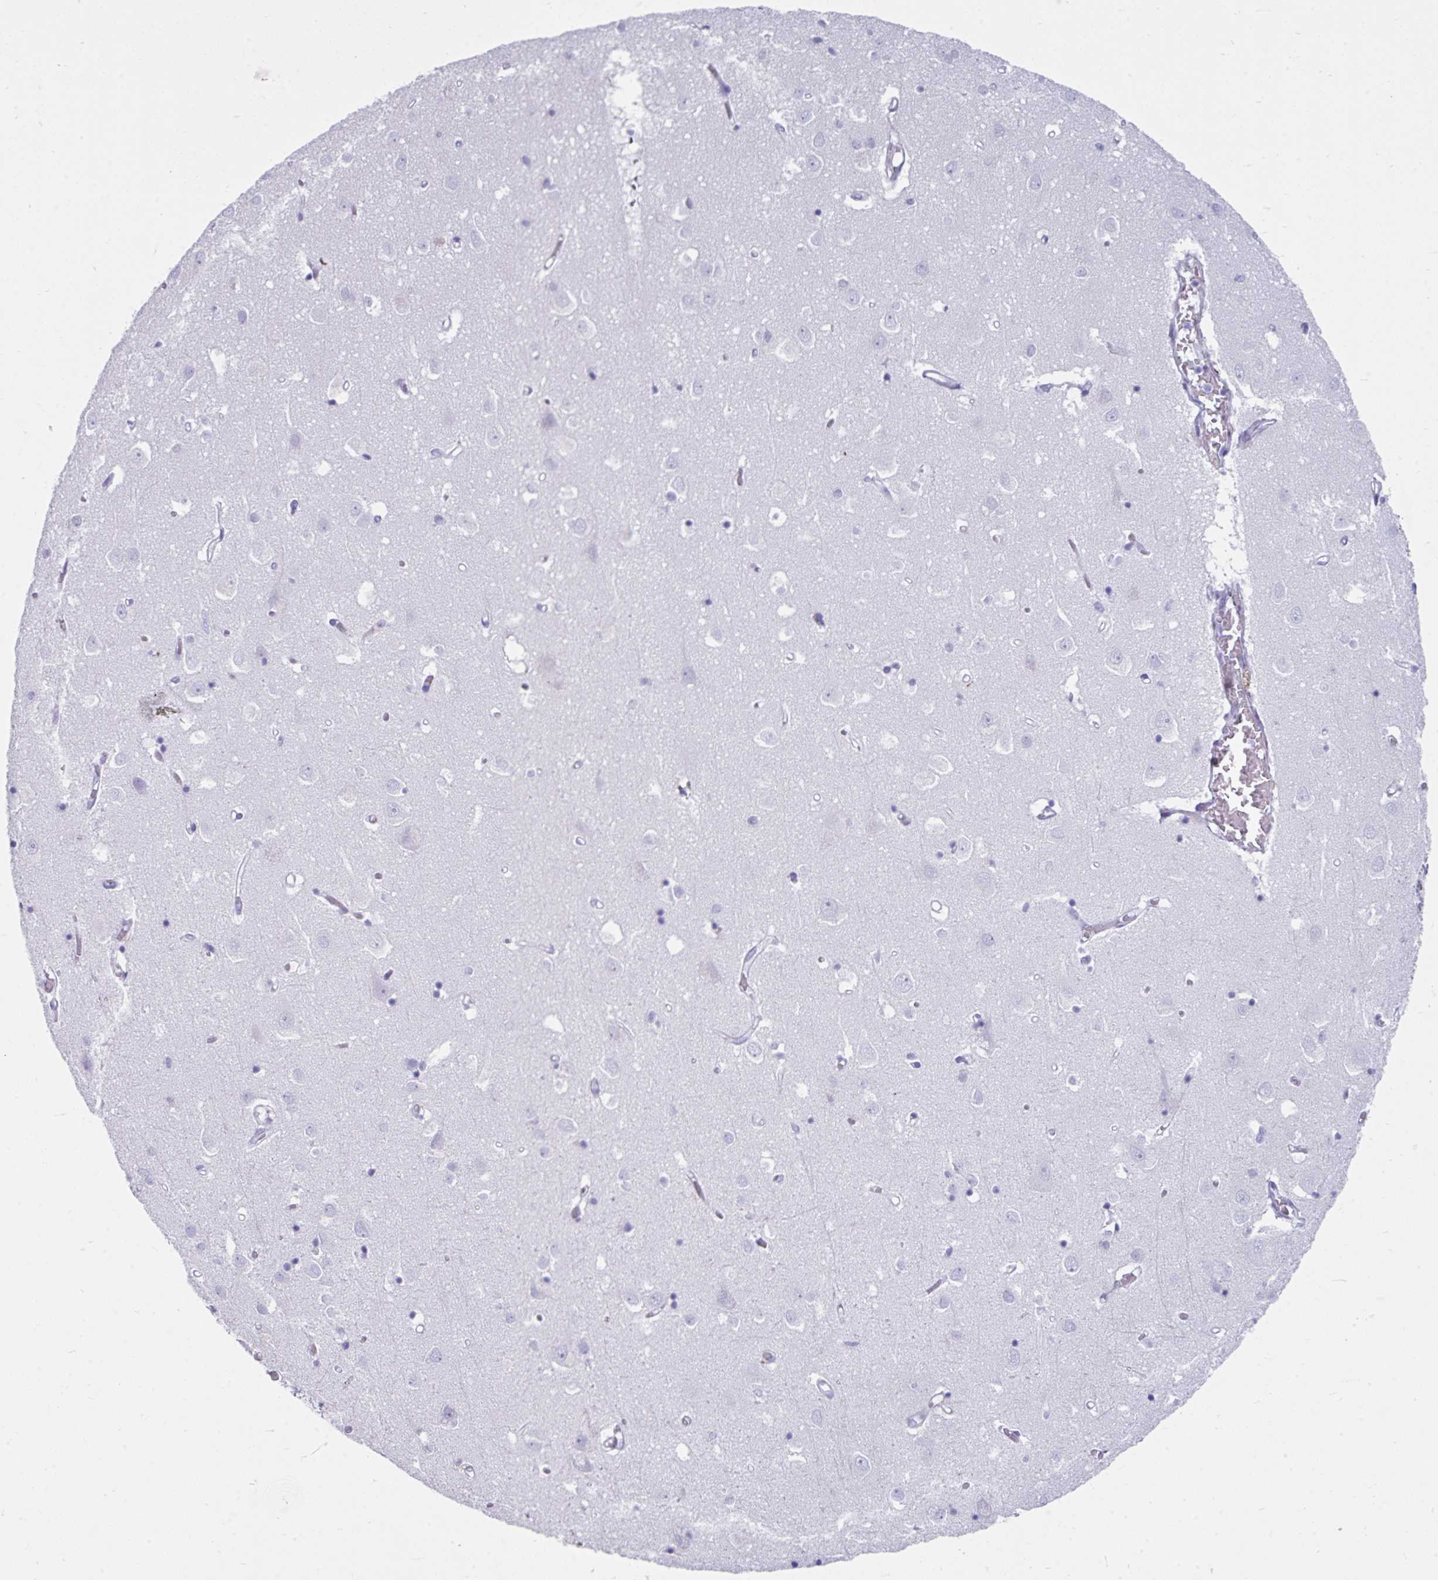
{"staining": {"intensity": "negative", "quantity": "none", "location": "none"}, "tissue": "cerebral cortex", "cell_type": "Endothelial cells", "image_type": "normal", "snomed": [{"axis": "morphology", "description": "Normal tissue, NOS"}, {"axis": "topography", "description": "Cerebral cortex"}], "caption": "Photomicrograph shows no significant protein positivity in endothelial cells of normal cerebral cortex.", "gene": "GRXCR2", "patient": {"sex": "male", "age": 70}}